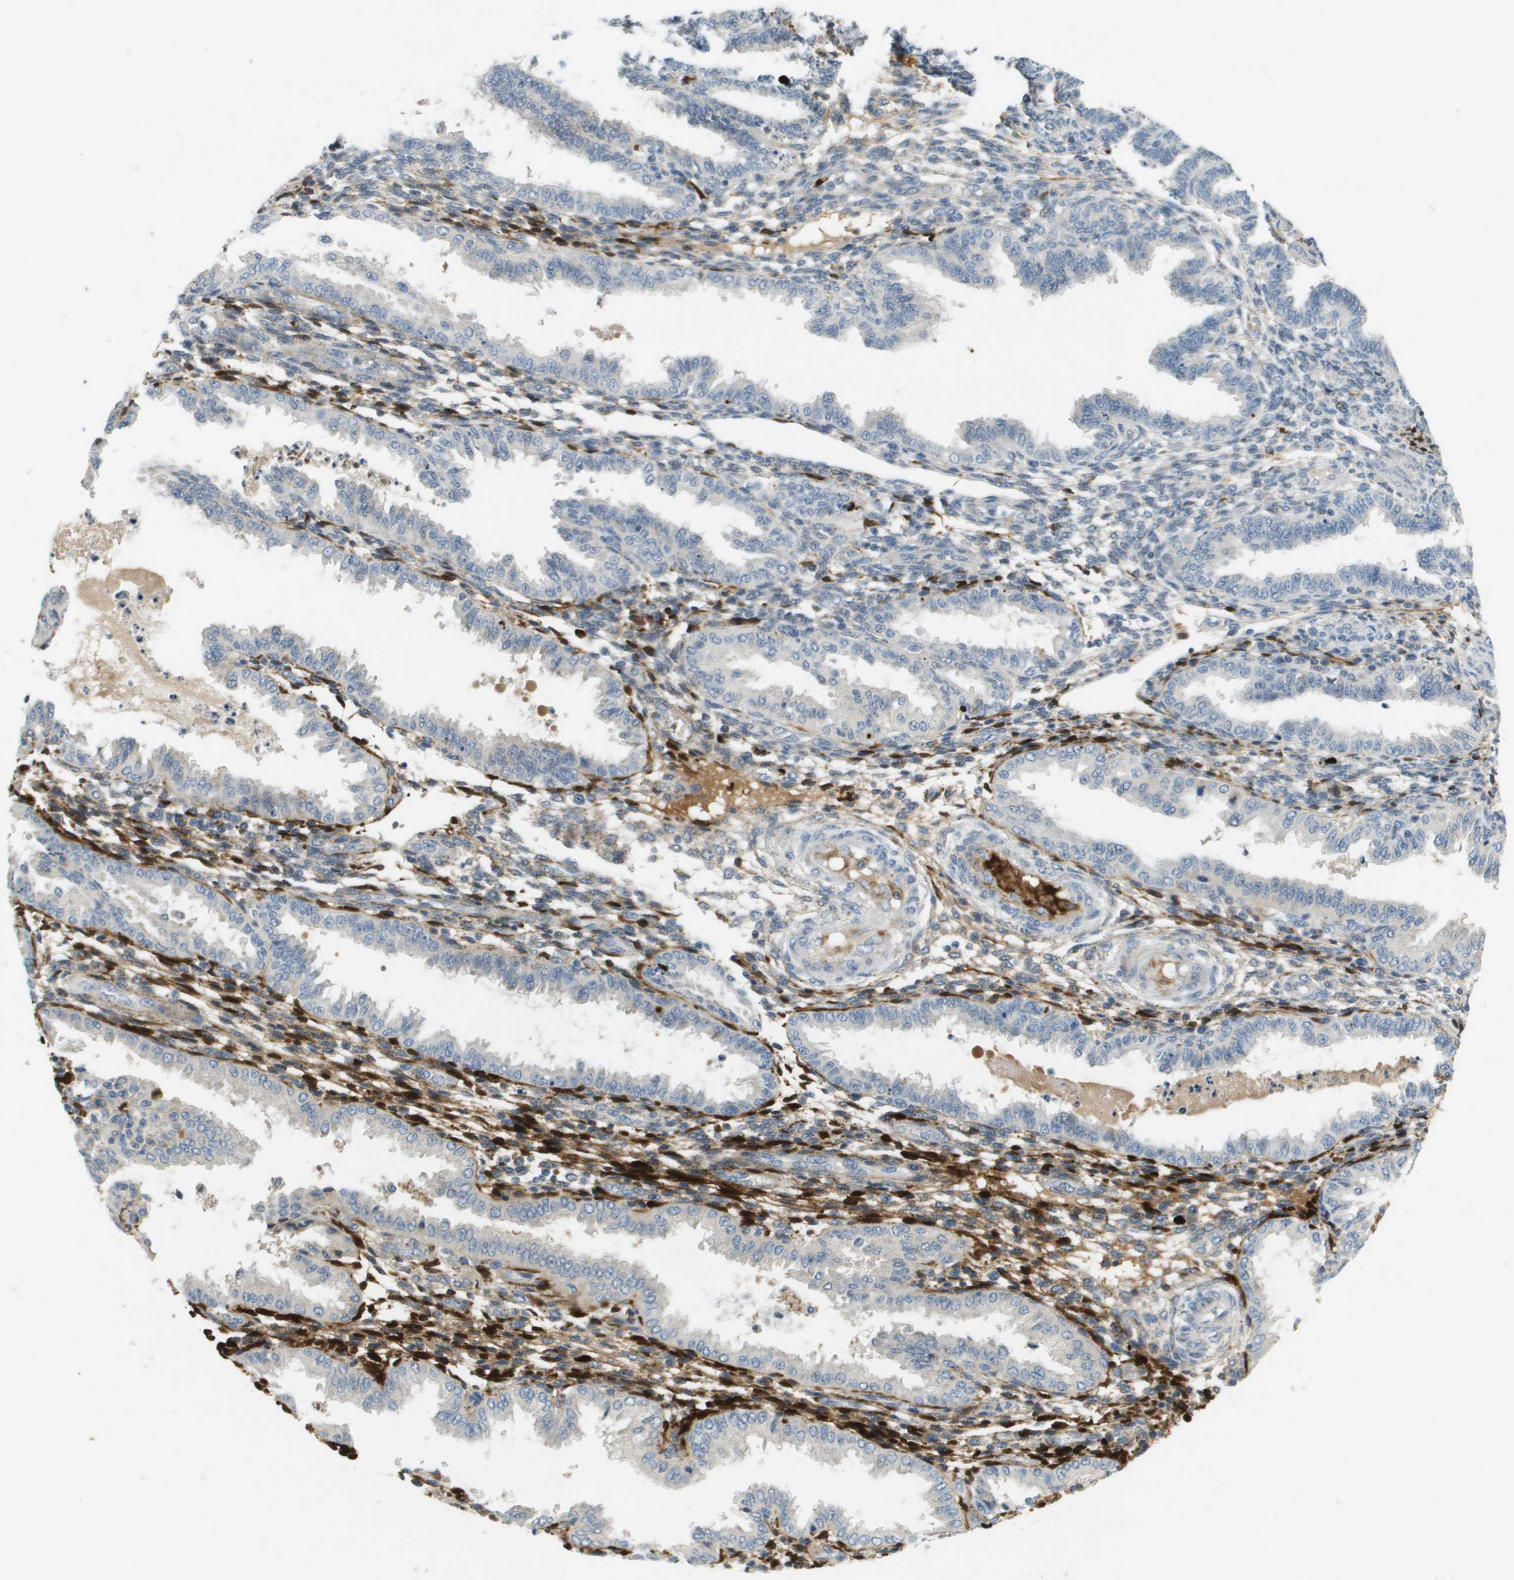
{"staining": {"intensity": "weak", "quantity": "25%-75%", "location": "cytoplasmic/membranous"}, "tissue": "endometrium", "cell_type": "Cells in endometrial stroma", "image_type": "normal", "snomed": [{"axis": "morphology", "description": "Normal tissue, NOS"}, {"axis": "topography", "description": "Endometrium"}], "caption": "Immunohistochemical staining of unremarkable human endometrium displays low levels of weak cytoplasmic/membranous positivity in about 25%-75% of cells in endometrial stroma.", "gene": "VTN", "patient": {"sex": "female", "age": 33}}